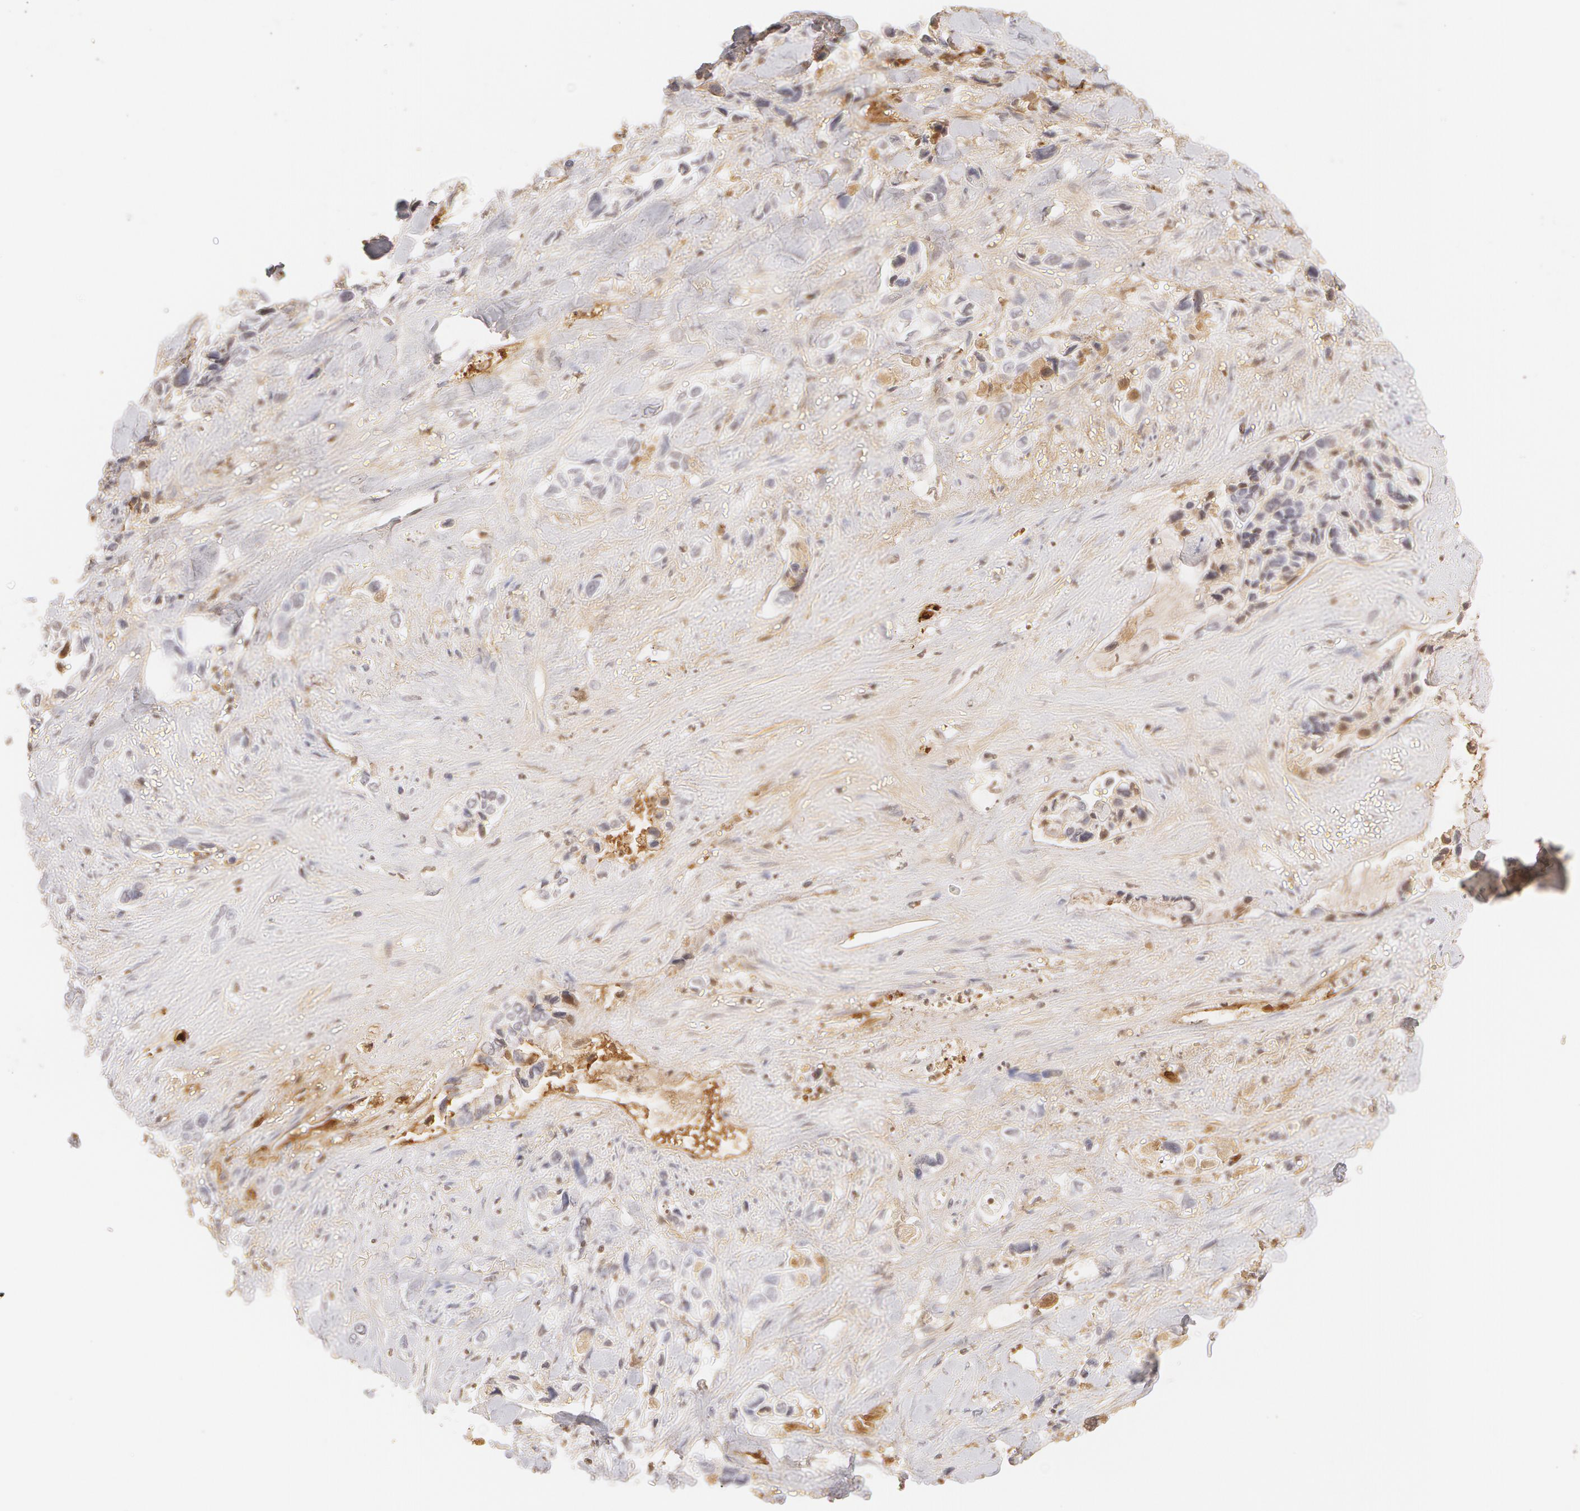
{"staining": {"intensity": "negative", "quantity": "none", "location": "none"}, "tissue": "pancreatic cancer", "cell_type": "Tumor cells", "image_type": "cancer", "snomed": [{"axis": "morphology", "description": "Adenocarcinoma, NOS"}, {"axis": "topography", "description": "Pancreas"}], "caption": "Human pancreatic cancer (adenocarcinoma) stained for a protein using IHC shows no staining in tumor cells.", "gene": "VWF", "patient": {"sex": "male", "age": 69}}